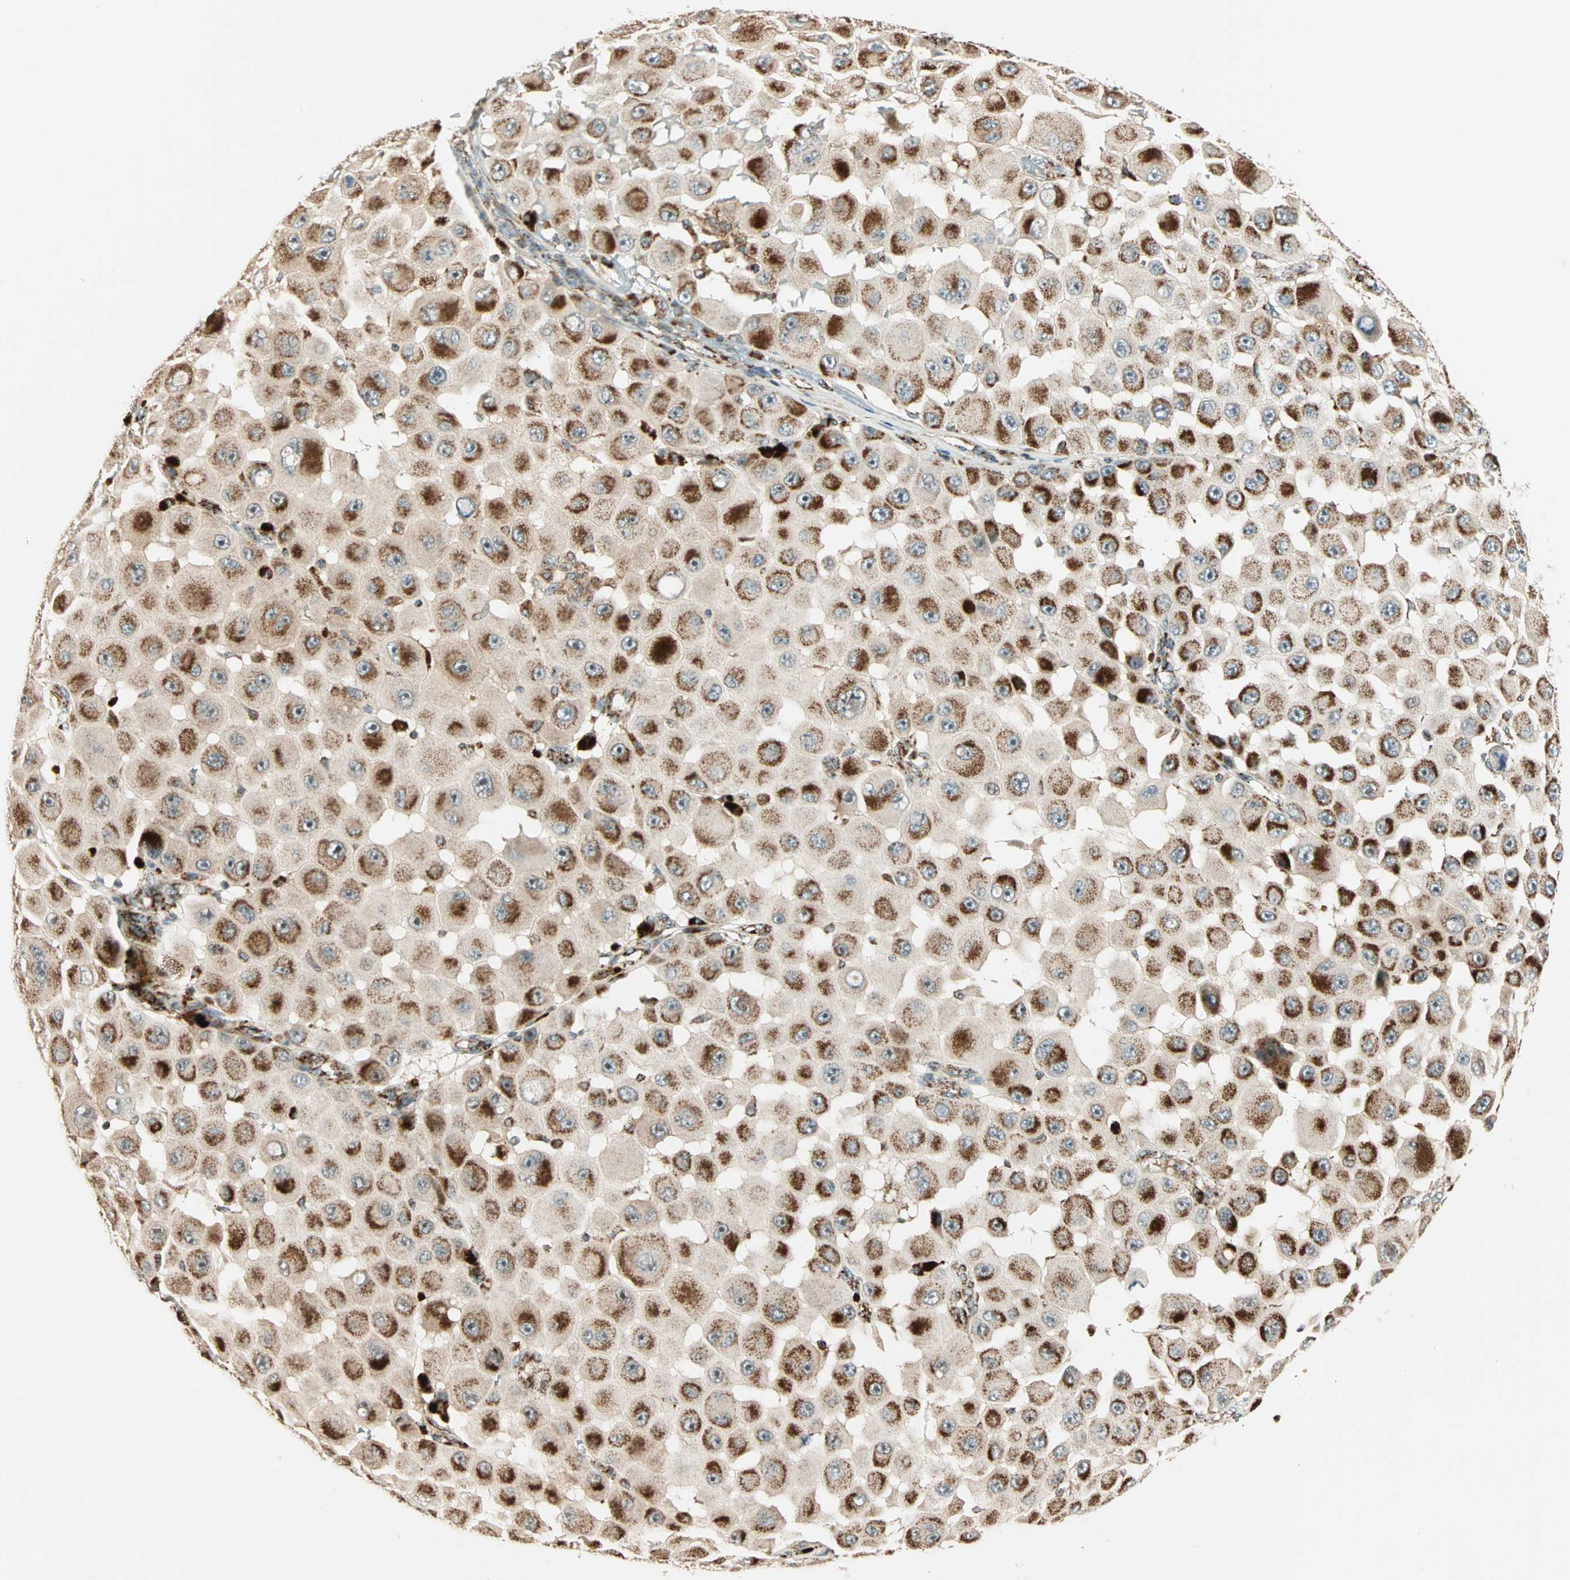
{"staining": {"intensity": "moderate", "quantity": "25%-75%", "location": "cytoplasmic/membranous"}, "tissue": "melanoma", "cell_type": "Tumor cells", "image_type": "cancer", "snomed": [{"axis": "morphology", "description": "Malignant melanoma, NOS"}, {"axis": "topography", "description": "Skin"}], "caption": "Melanoma tissue exhibits moderate cytoplasmic/membranous expression in about 25%-75% of tumor cells", "gene": "SPRY4", "patient": {"sex": "female", "age": 81}}